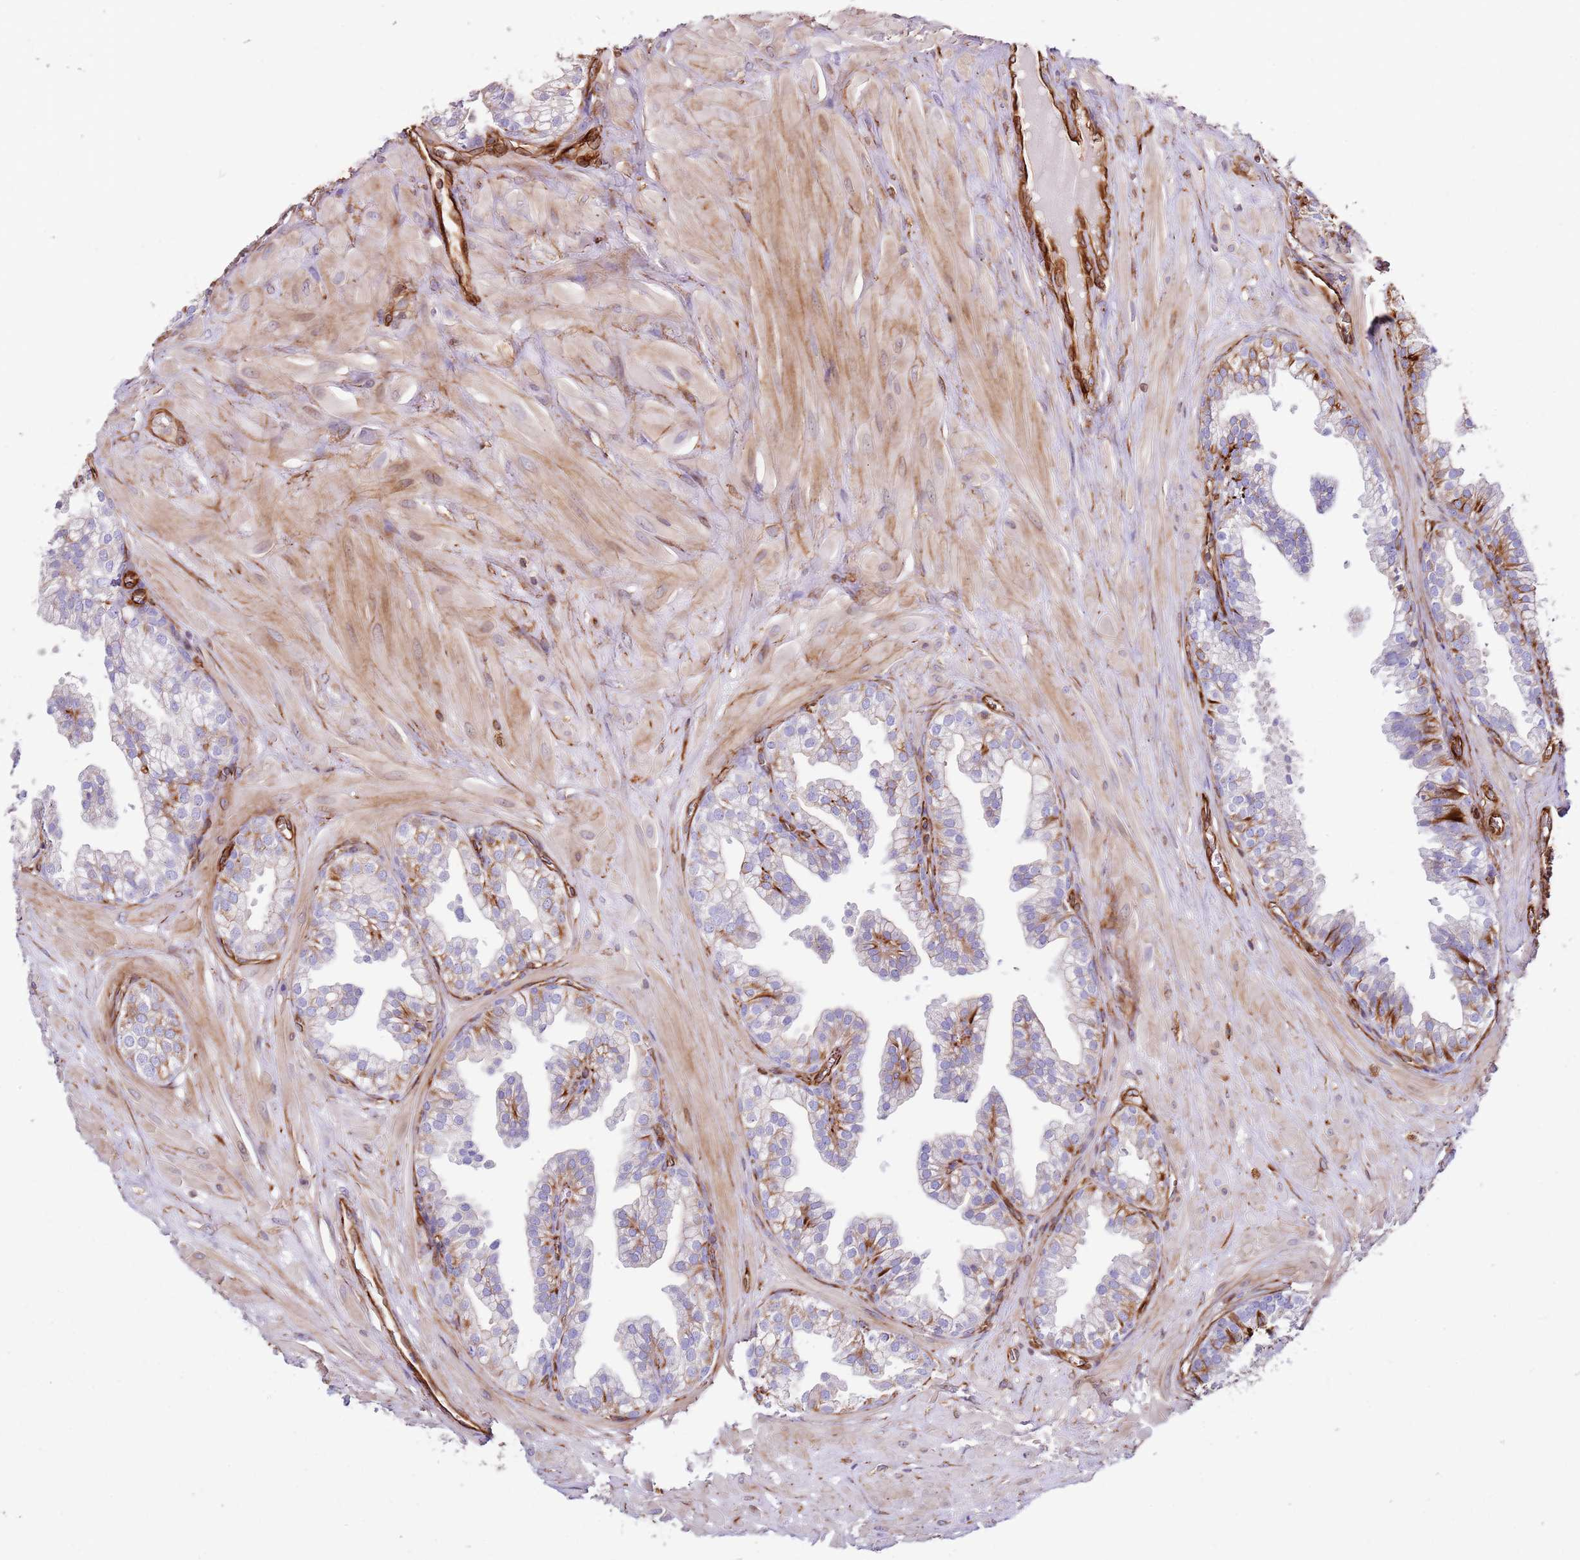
{"staining": {"intensity": "negative", "quantity": "none", "location": "none"}, "tissue": "prostate", "cell_type": "Glandular cells", "image_type": "normal", "snomed": [{"axis": "morphology", "description": "Normal tissue, NOS"}, {"axis": "topography", "description": "Prostate"}, {"axis": "topography", "description": "Peripheral nerve tissue"}], "caption": "Immunohistochemistry (IHC) of unremarkable prostate displays no positivity in glandular cells. (Brightfield microscopy of DAB immunohistochemistry at high magnification).", "gene": "MRGPRE", "patient": {"sex": "male", "age": 55}}